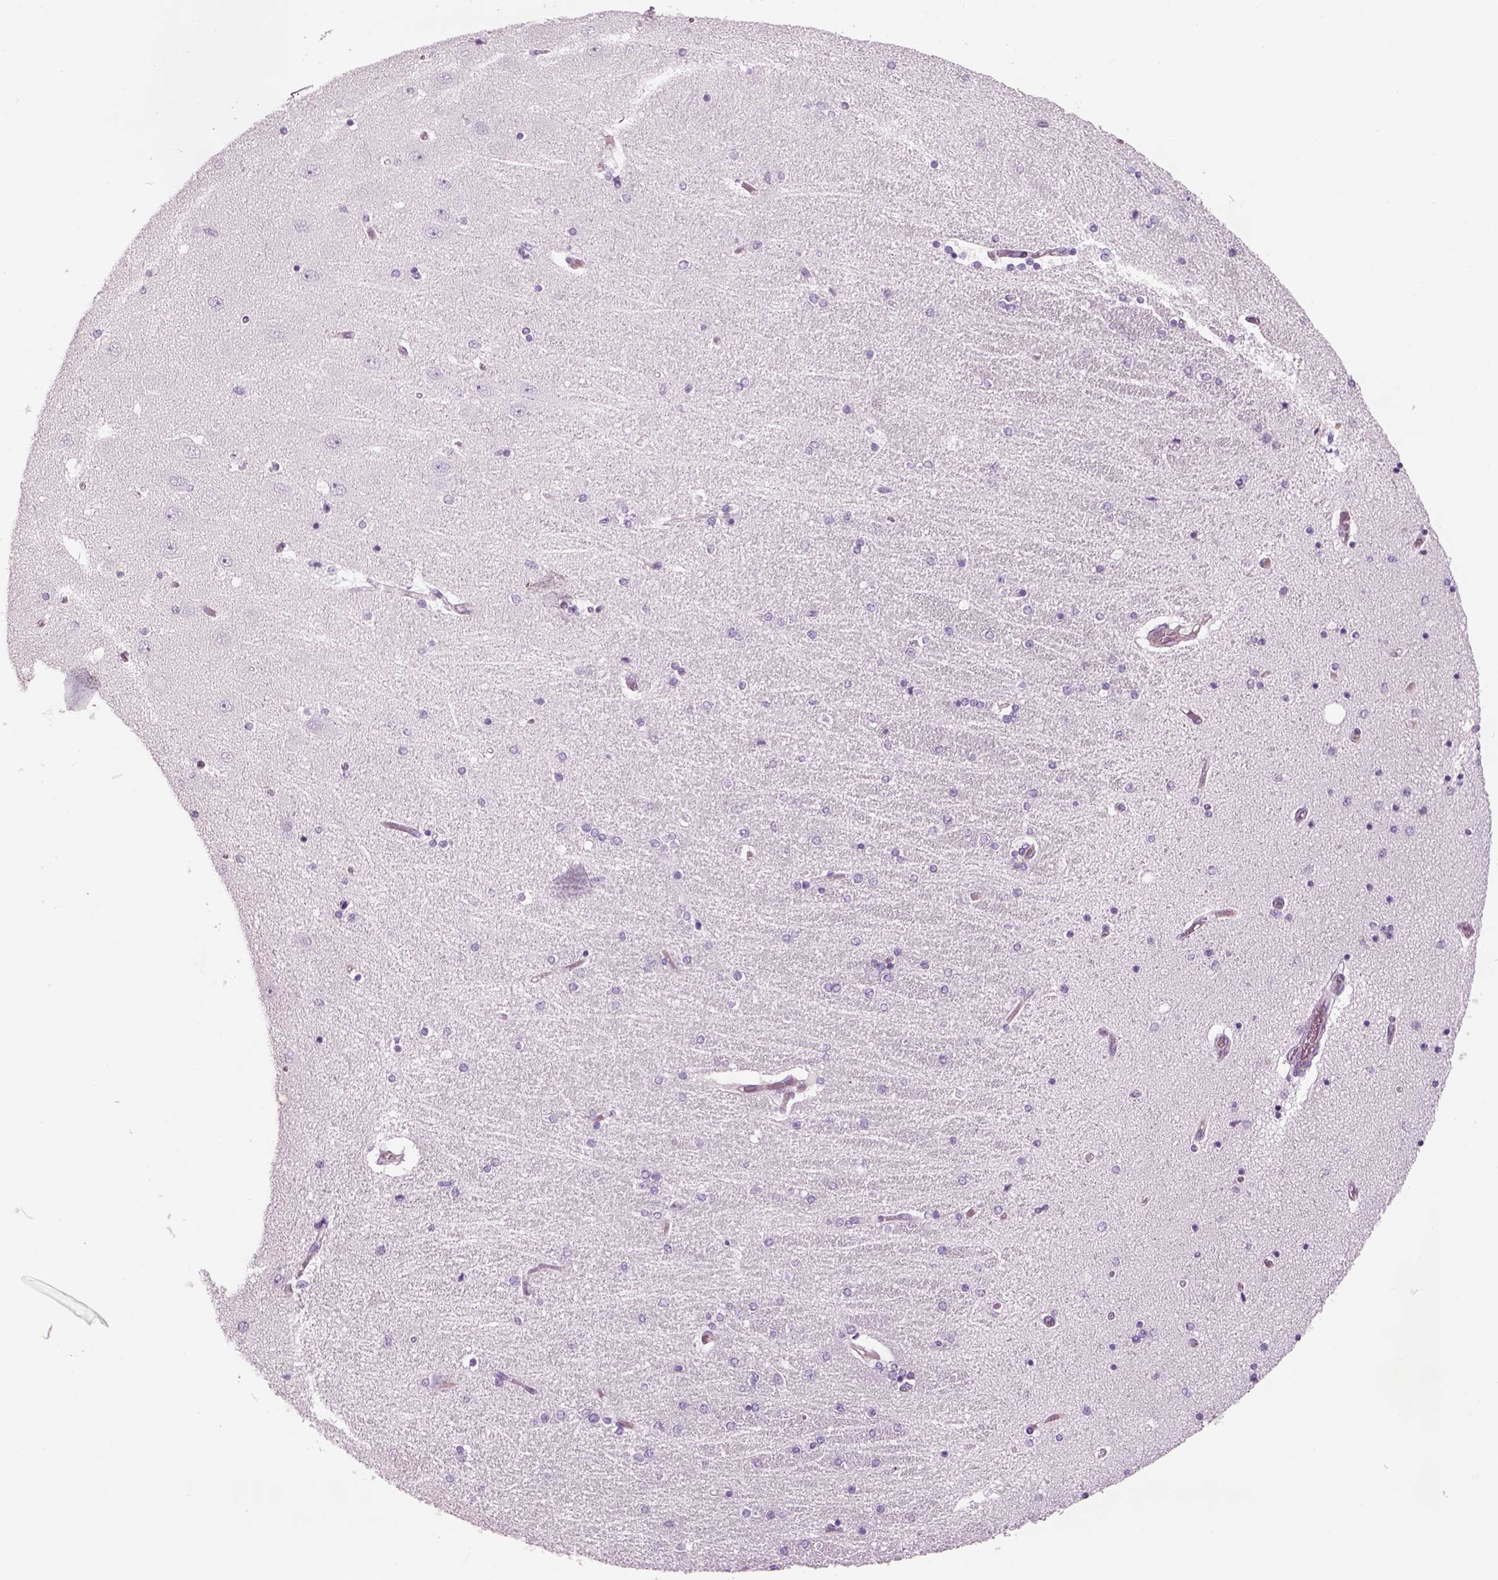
{"staining": {"intensity": "negative", "quantity": "none", "location": "none"}, "tissue": "hippocampus", "cell_type": "Glial cells", "image_type": "normal", "snomed": [{"axis": "morphology", "description": "Normal tissue, NOS"}, {"axis": "topography", "description": "Hippocampus"}], "caption": "Immunohistochemistry (IHC) histopathology image of normal human hippocampus stained for a protein (brown), which exhibits no staining in glial cells. Brightfield microscopy of immunohistochemistry (IHC) stained with DAB (3,3'-diaminobenzidine) (brown) and hematoxylin (blue), captured at high magnification.", "gene": "GAS2L2", "patient": {"sex": "female", "age": 54}}